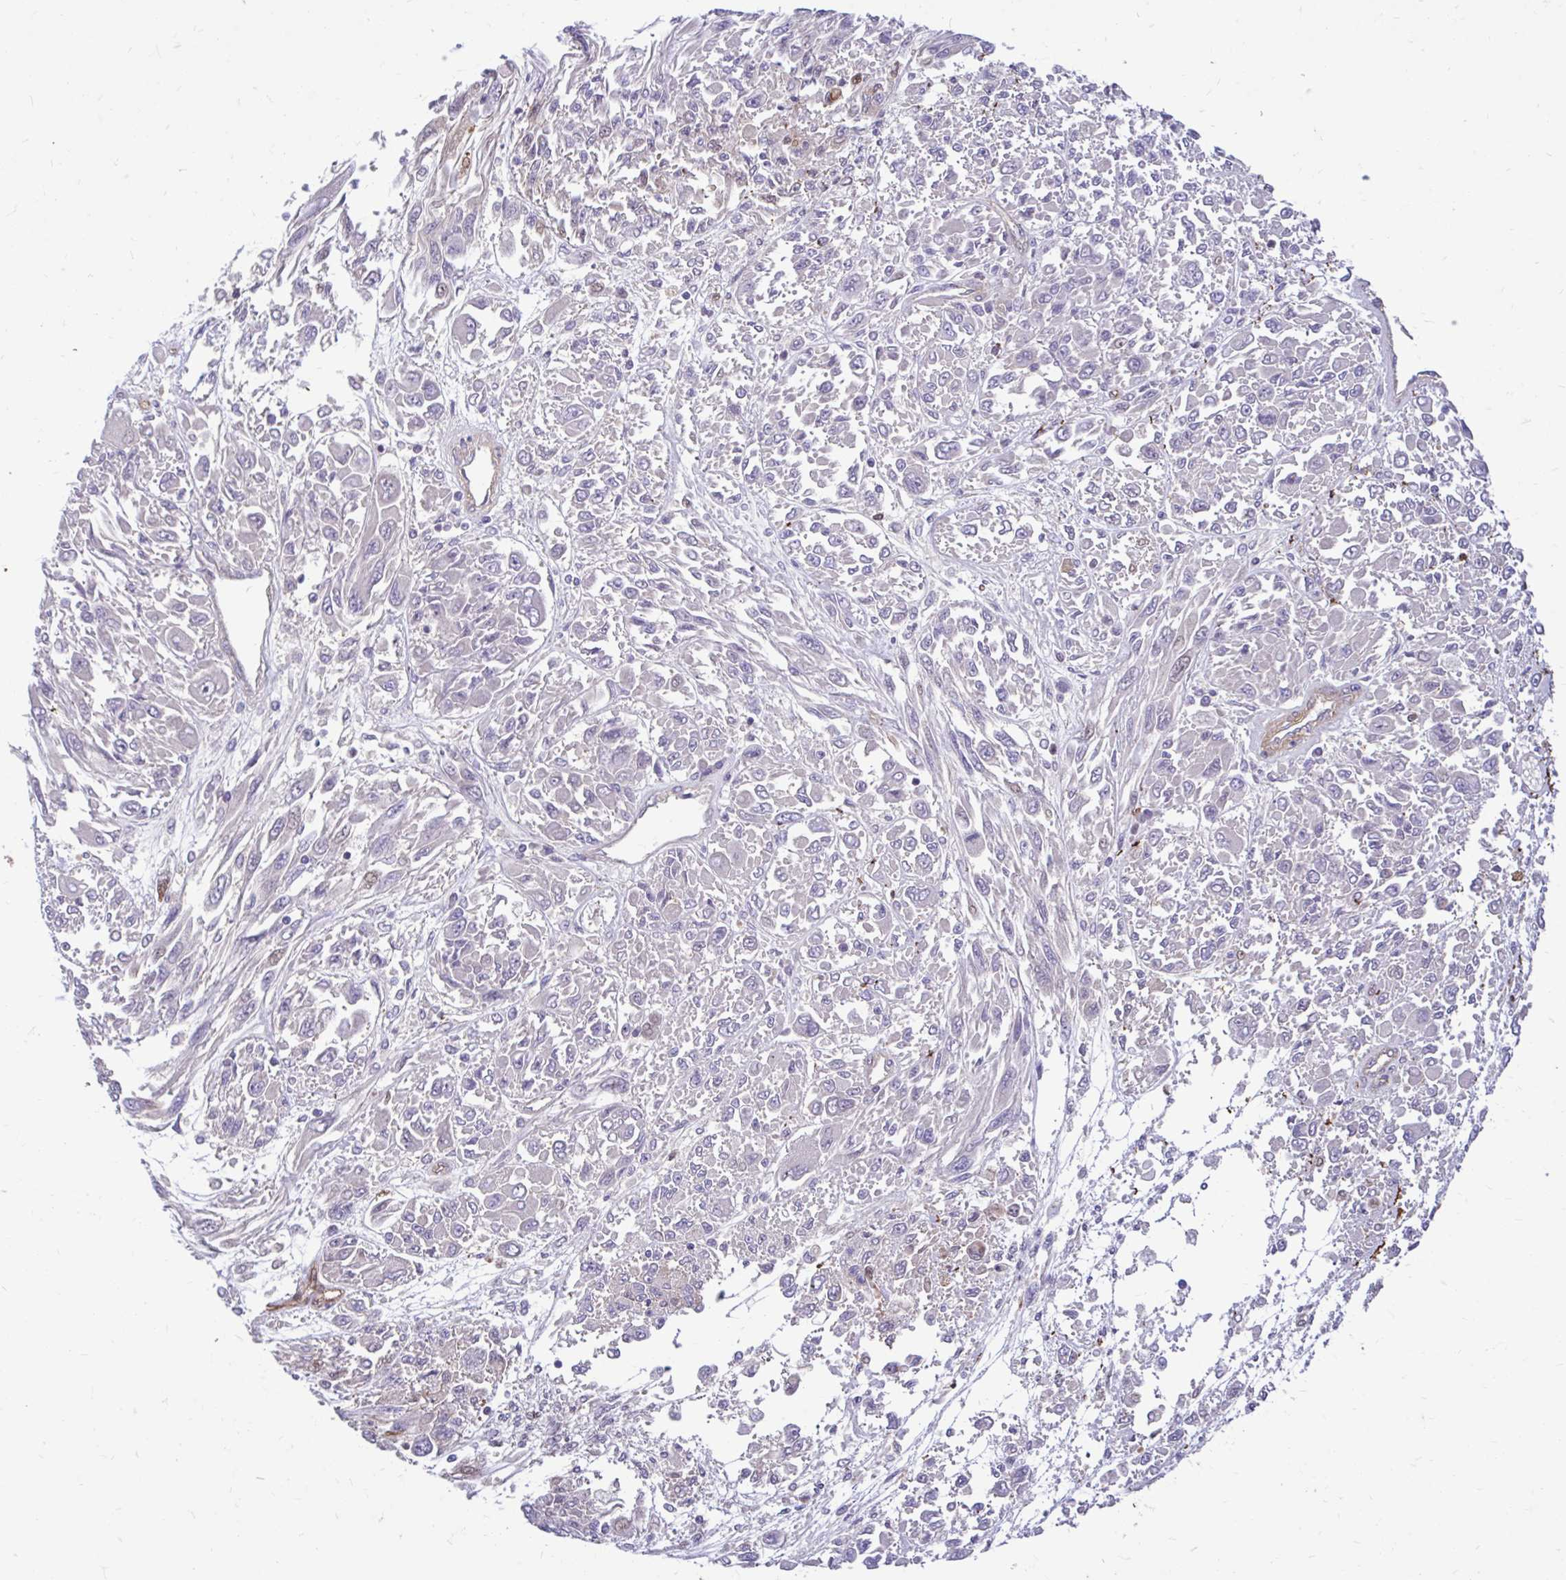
{"staining": {"intensity": "negative", "quantity": "none", "location": "none"}, "tissue": "melanoma", "cell_type": "Tumor cells", "image_type": "cancer", "snomed": [{"axis": "morphology", "description": "Malignant melanoma, NOS"}, {"axis": "topography", "description": "Skin"}], "caption": "Histopathology image shows no significant protein expression in tumor cells of malignant melanoma.", "gene": "ESPNL", "patient": {"sex": "female", "age": 91}}